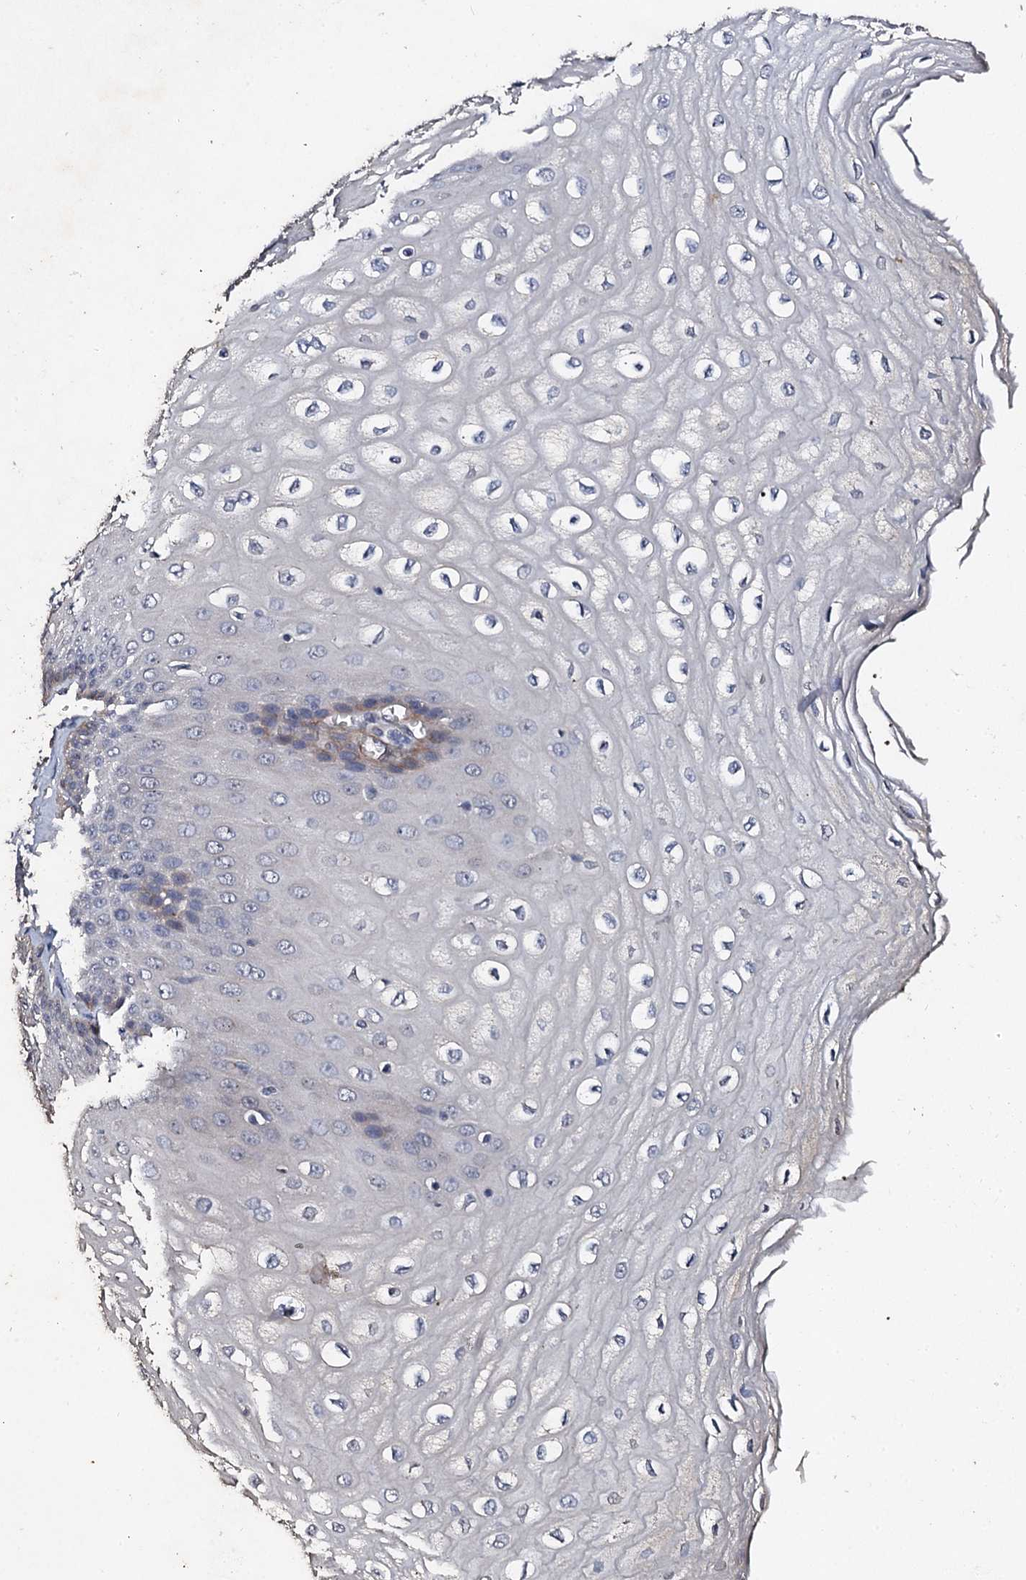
{"staining": {"intensity": "negative", "quantity": "none", "location": "none"}, "tissue": "esophagus", "cell_type": "Squamous epithelial cells", "image_type": "normal", "snomed": [{"axis": "morphology", "description": "Normal tissue, NOS"}, {"axis": "topography", "description": "Esophagus"}], "caption": "A photomicrograph of esophagus stained for a protein reveals no brown staining in squamous epithelial cells.", "gene": "VPS36", "patient": {"sex": "male", "age": 60}}